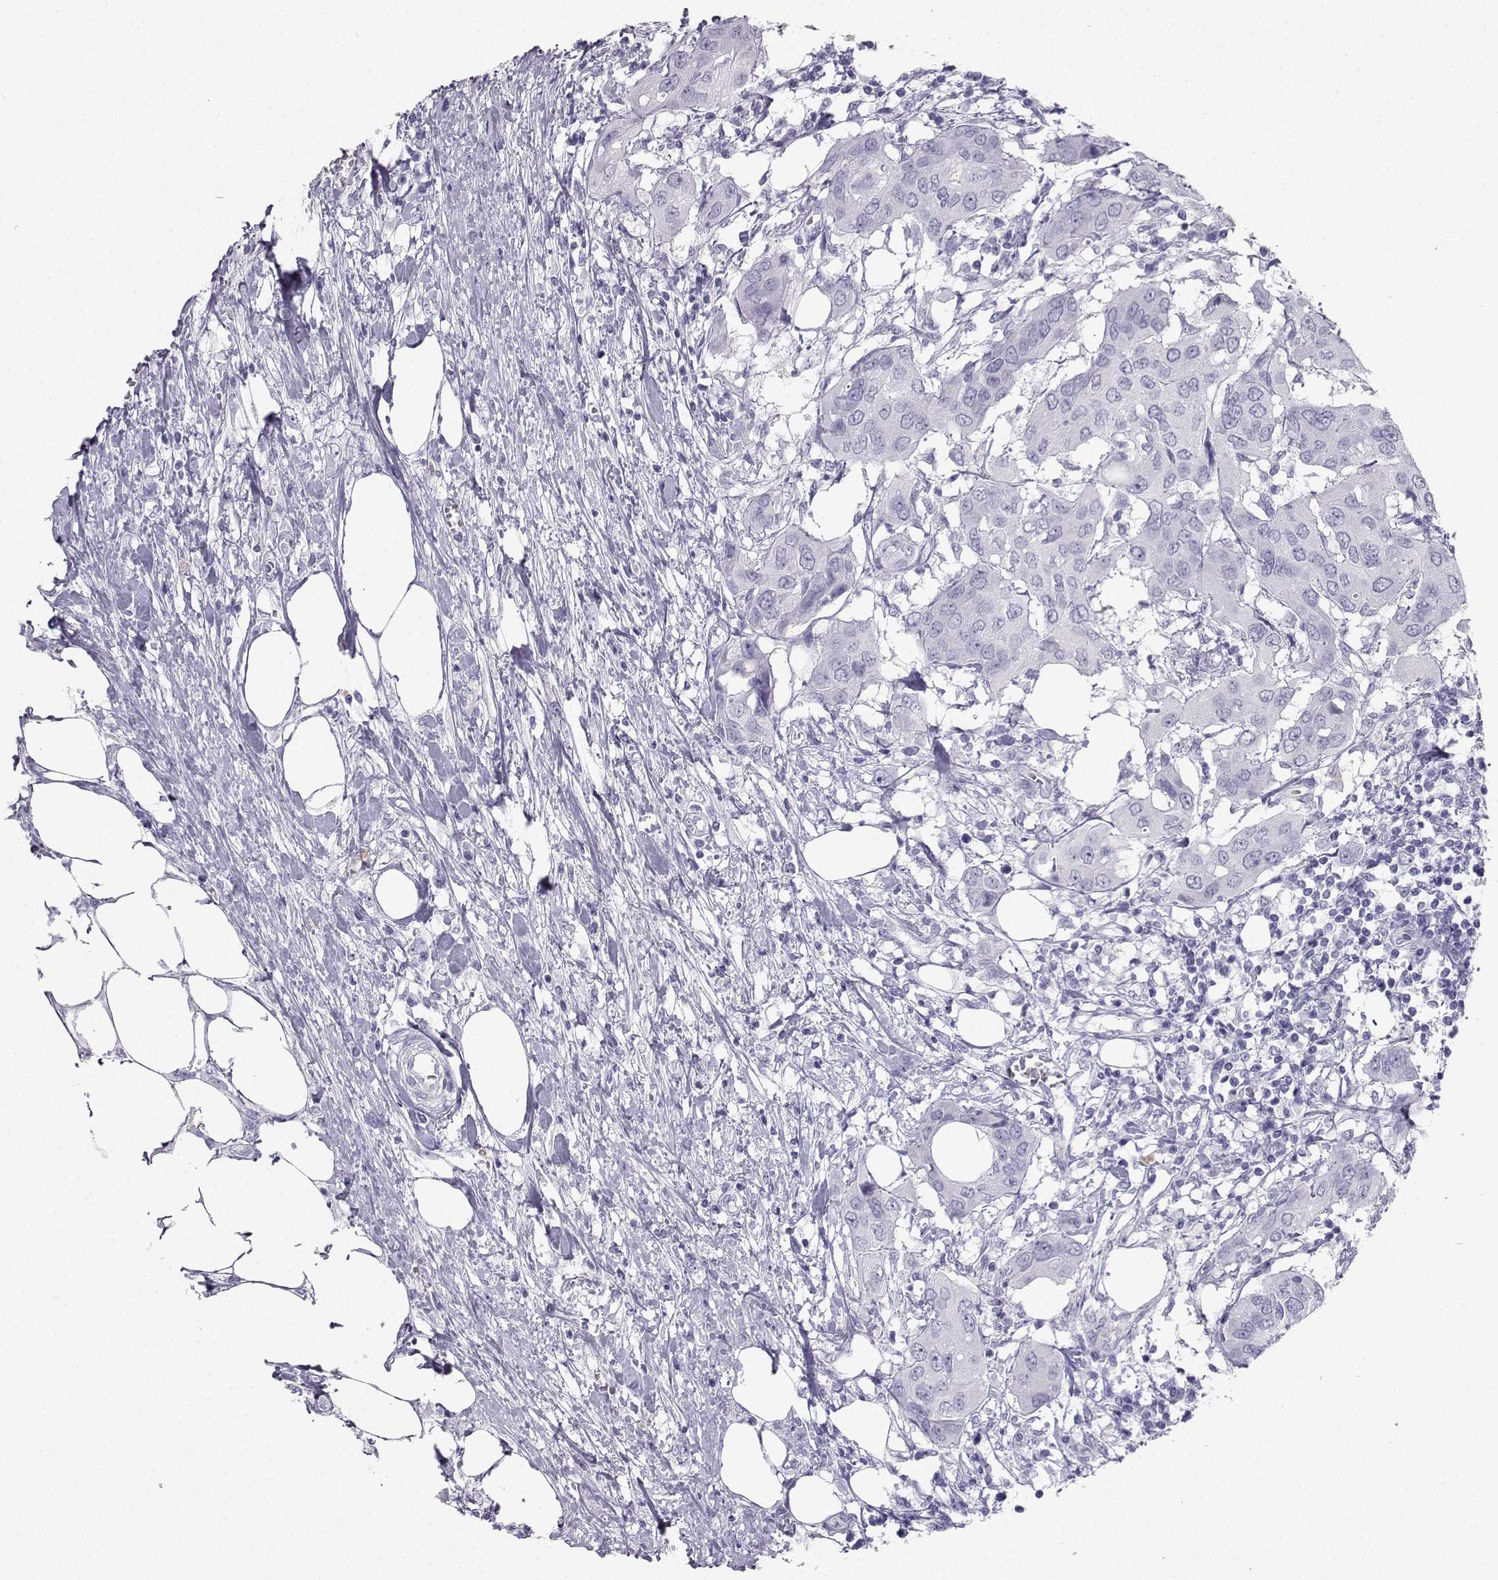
{"staining": {"intensity": "negative", "quantity": "none", "location": "none"}, "tissue": "urothelial cancer", "cell_type": "Tumor cells", "image_type": "cancer", "snomed": [{"axis": "morphology", "description": "Urothelial carcinoma, NOS"}, {"axis": "morphology", "description": "Urothelial carcinoma, High grade"}, {"axis": "topography", "description": "Urinary bladder"}], "caption": "High magnification brightfield microscopy of high-grade urothelial carcinoma stained with DAB (brown) and counterstained with hematoxylin (blue): tumor cells show no significant expression.", "gene": "IQCD", "patient": {"sex": "male", "age": 63}}